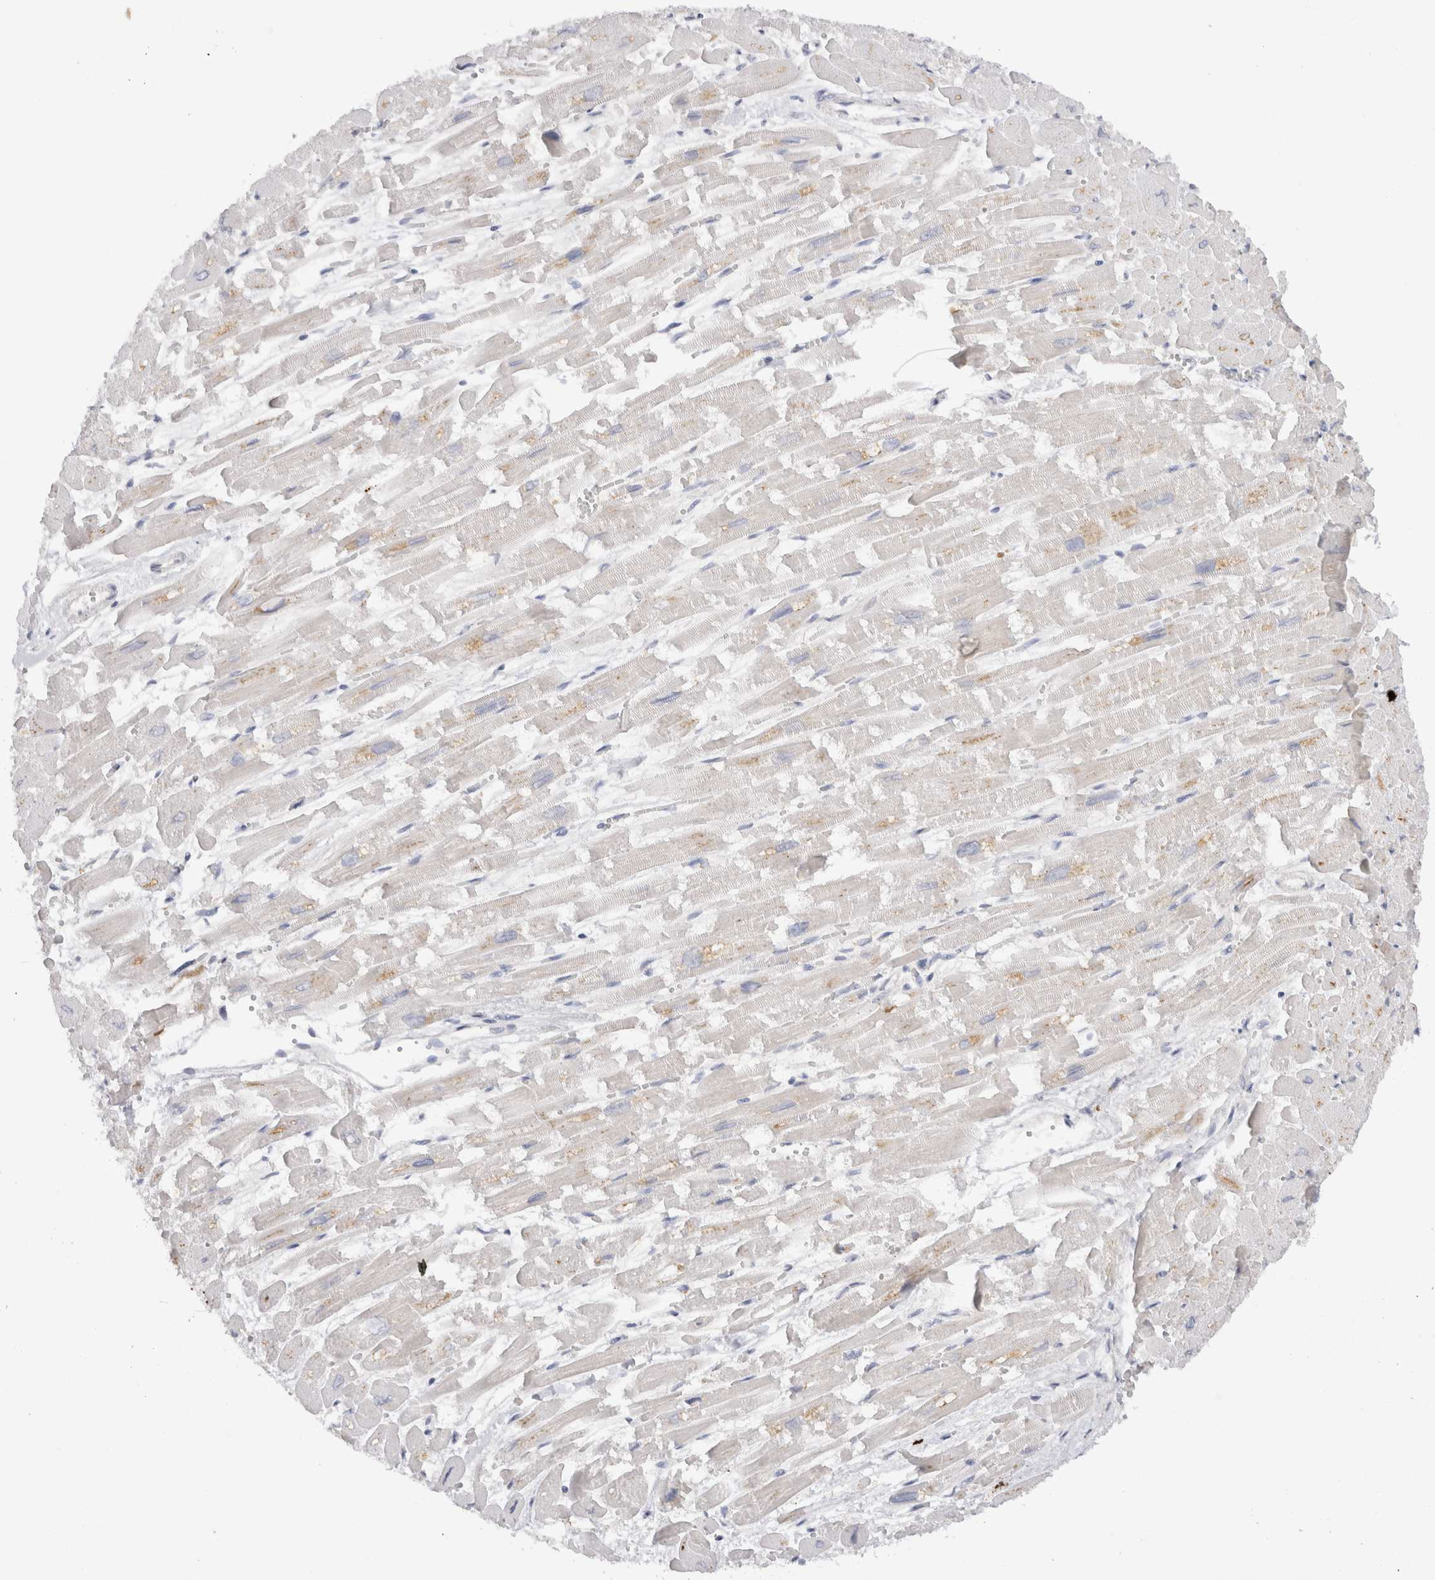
{"staining": {"intensity": "moderate", "quantity": "<25%", "location": "cytoplasmic/membranous"}, "tissue": "heart muscle", "cell_type": "Cardiomyocytes", "image_type": "normal", "snomed": [{"axis": "morphology", "description": "Normal tissue, NOS"}, {"axis": "topography", "description": "Heart"}], "caption": "High-magnification brightfield microscopy of unremarkable heart muscle stained with DAB (3,3'-diaminobenzidine) (brown) and counterstained with hematoxylin (blue). cardiomyocytes exhibit moderate cytoplasmic/membranous expression is identified in approximately<25% of cells.", "gene": "SPINK2", "patient": {"sex": "male", "age": 54}}